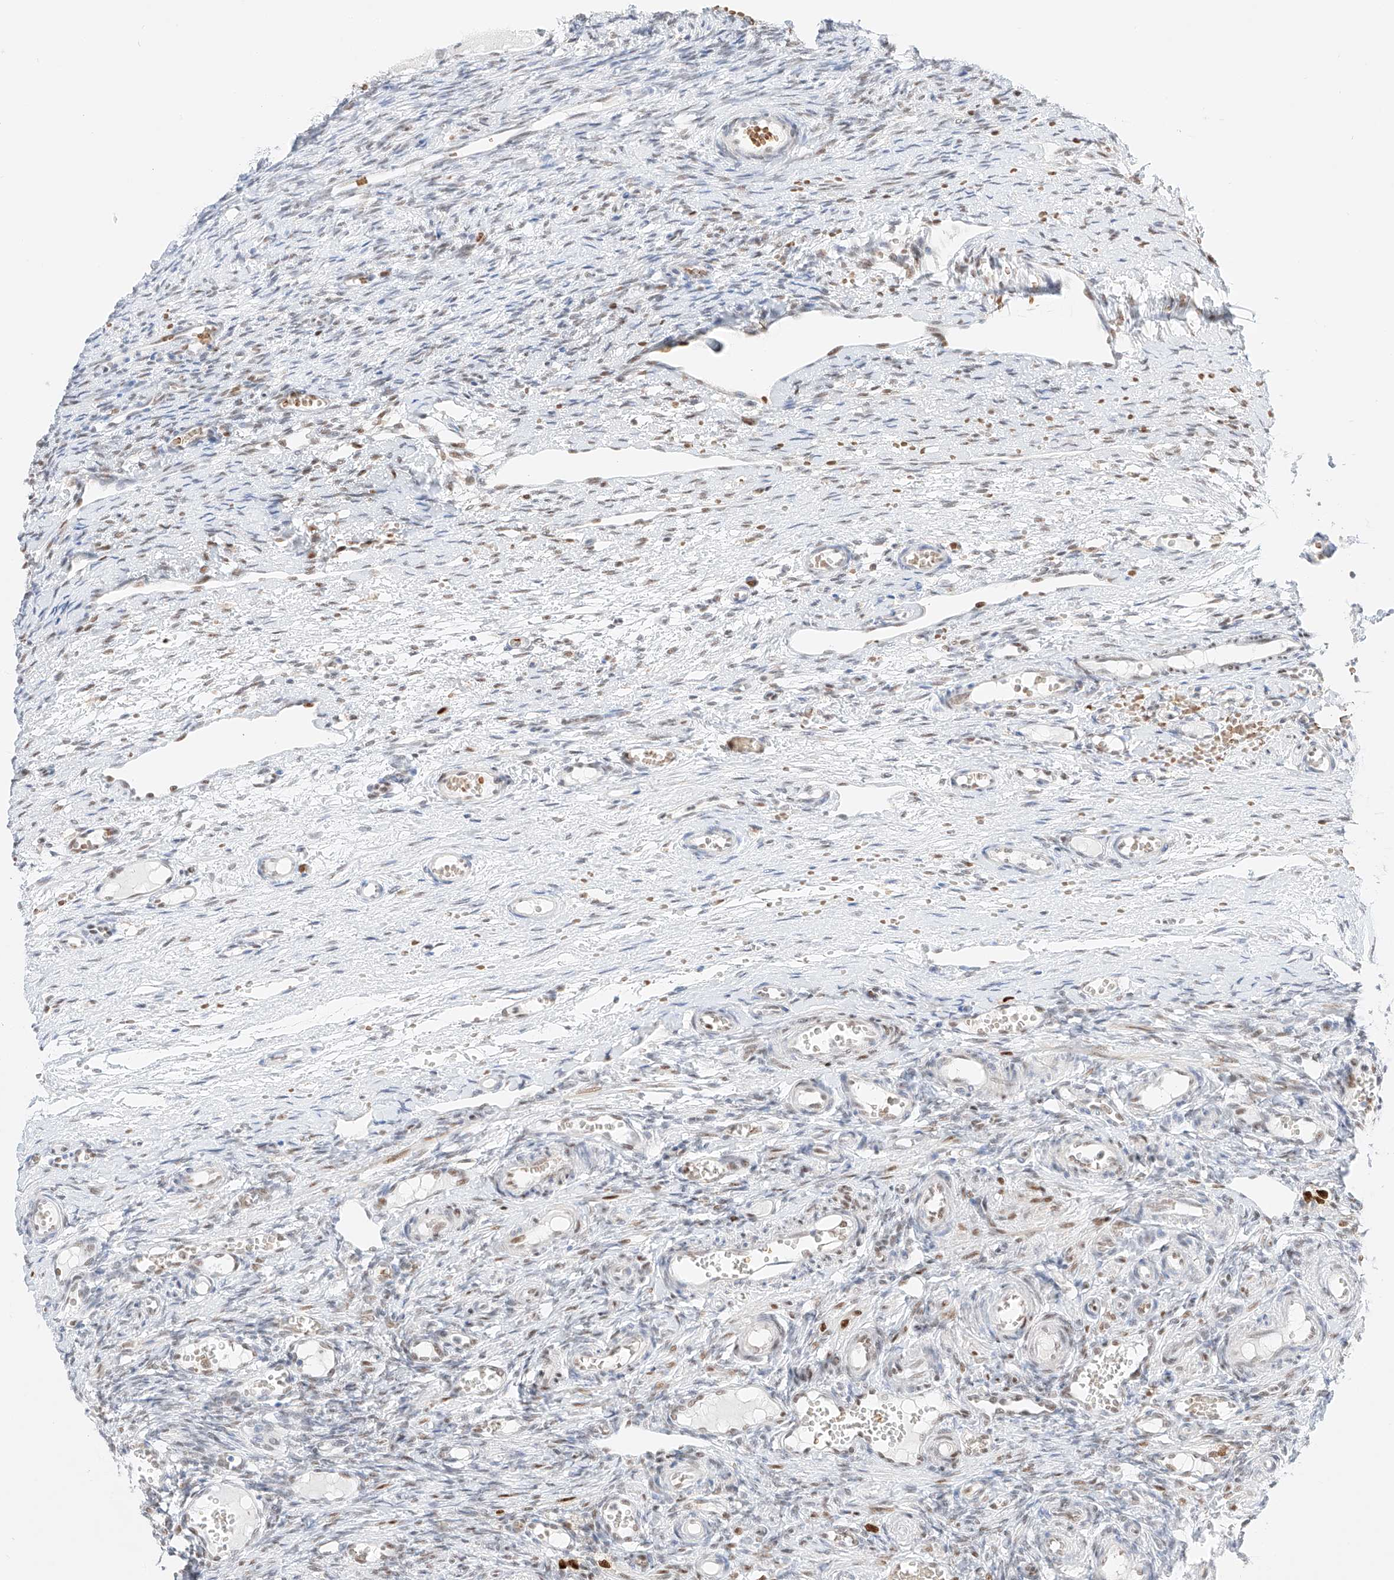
{"staining": {"intensity": "weak", "quantity": ">75%", "location": "nuclear"}, "tissue": "ovary", "cell_type": "Follicle cells", "image_type": "normal", "snomed": [{"axis": "morphology", "description": "Adenocarcinoma, NOS"}, {"axis": "topography", "description": "Endometrium"}], "caption": "Brown immunohistochemical staining in benign ovary demonstrates weak nuclear positivity in approximately >75% of follicle cells. (brown staining indicates protein expression, while blue staining denotes nuclei).", "gene": "APIP", "patient": {"sex": "female", "age": 32}}